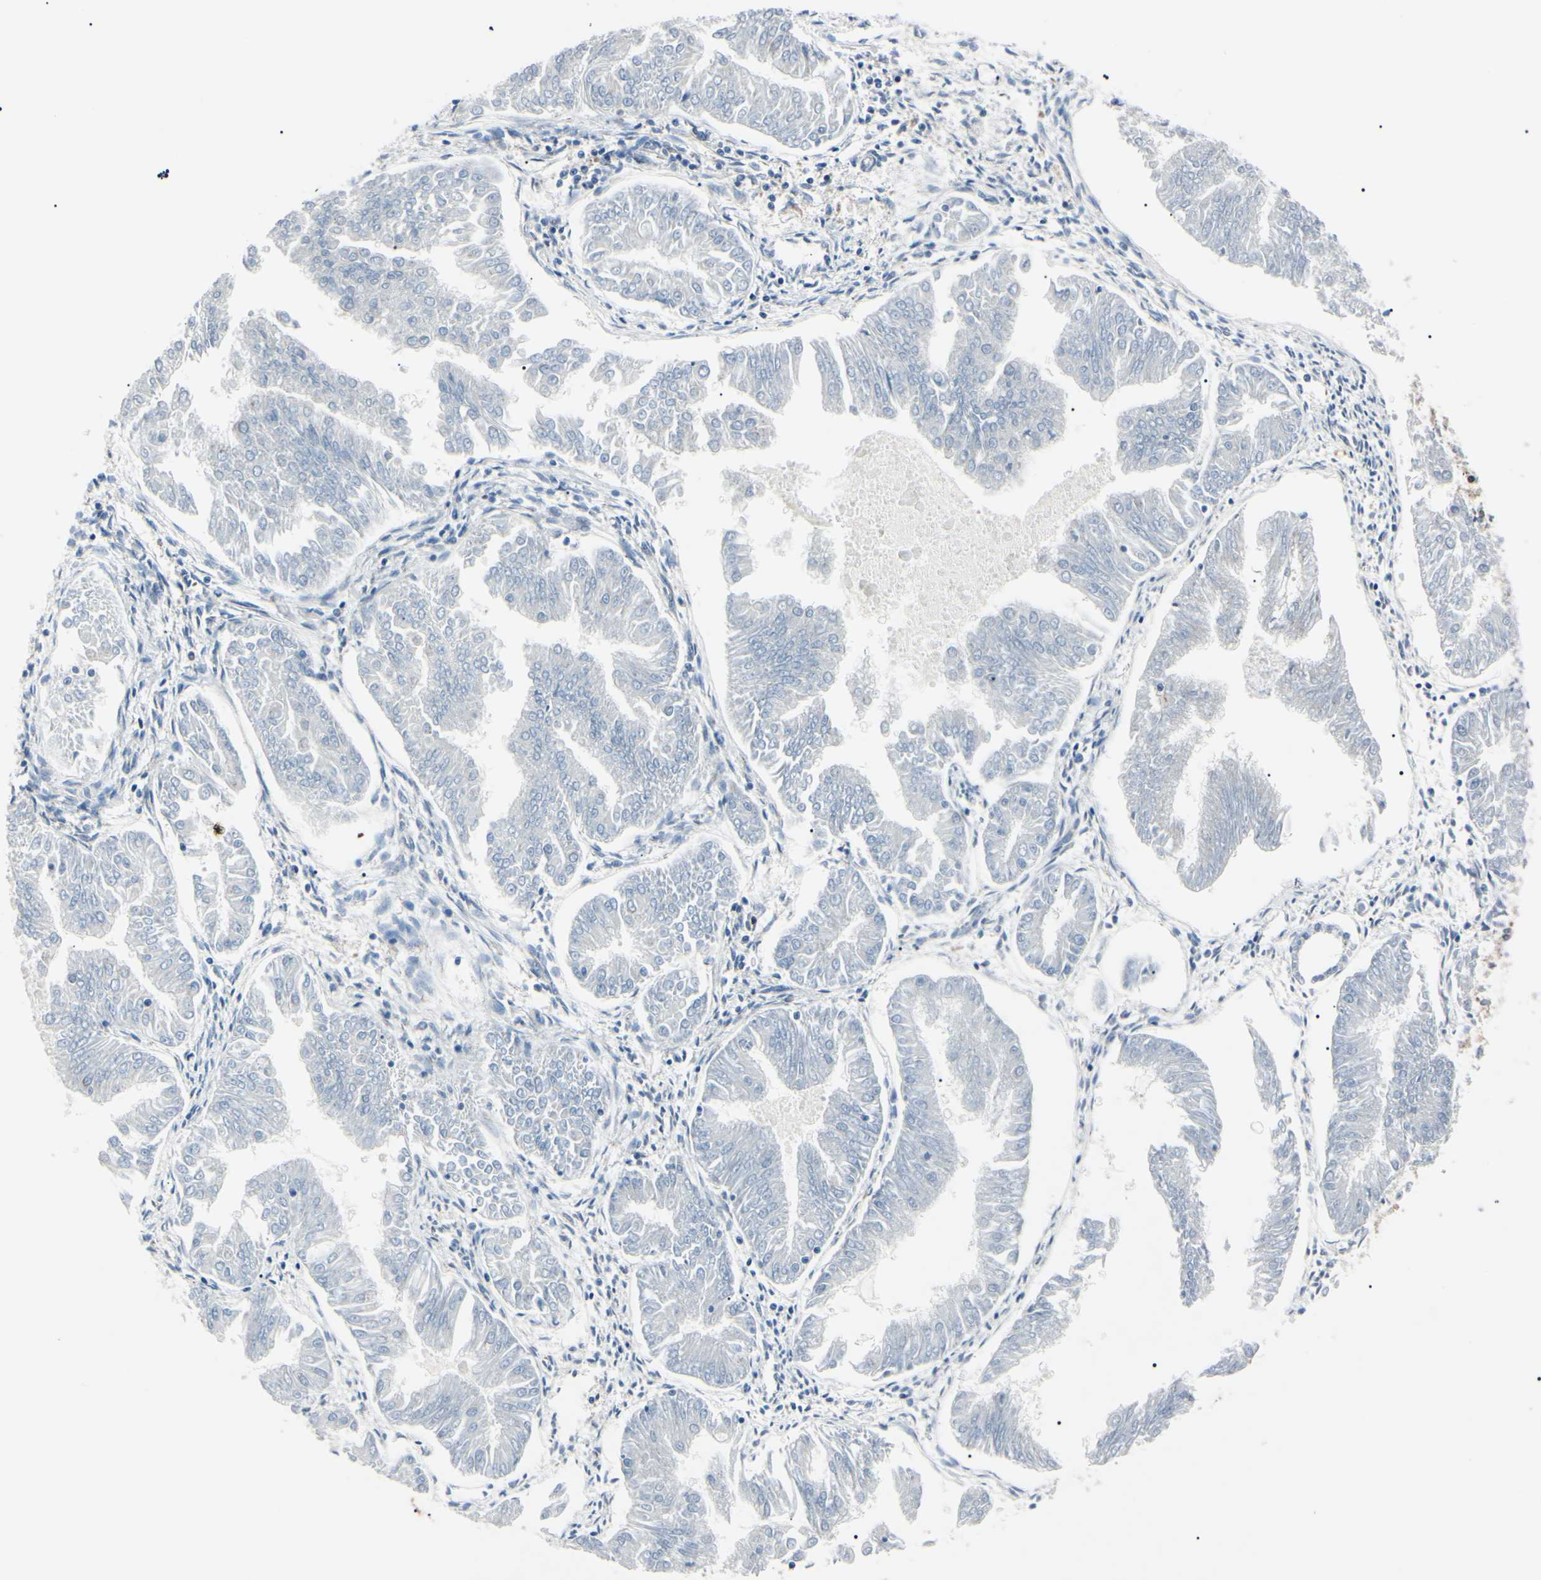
{"staining": {"intensity": "negative", "quantity": "none", "location": "none"}, "tissue": "endometrial cancer", "cell_type": "Tumor cells", "image_type": "cancer", "snomed": [{"axis": "morphology", "description": "Adenocarcinoma, NOS"}, {"axis": "topography", "description": "Endometrium"}], "caption": "Immunohistochemical staining of human adenocarcinoma (endometrial) shows no significant expression in tumor cells.", "gene": "MAPRE1", "patient": {"sex": "female", "age": 53}}